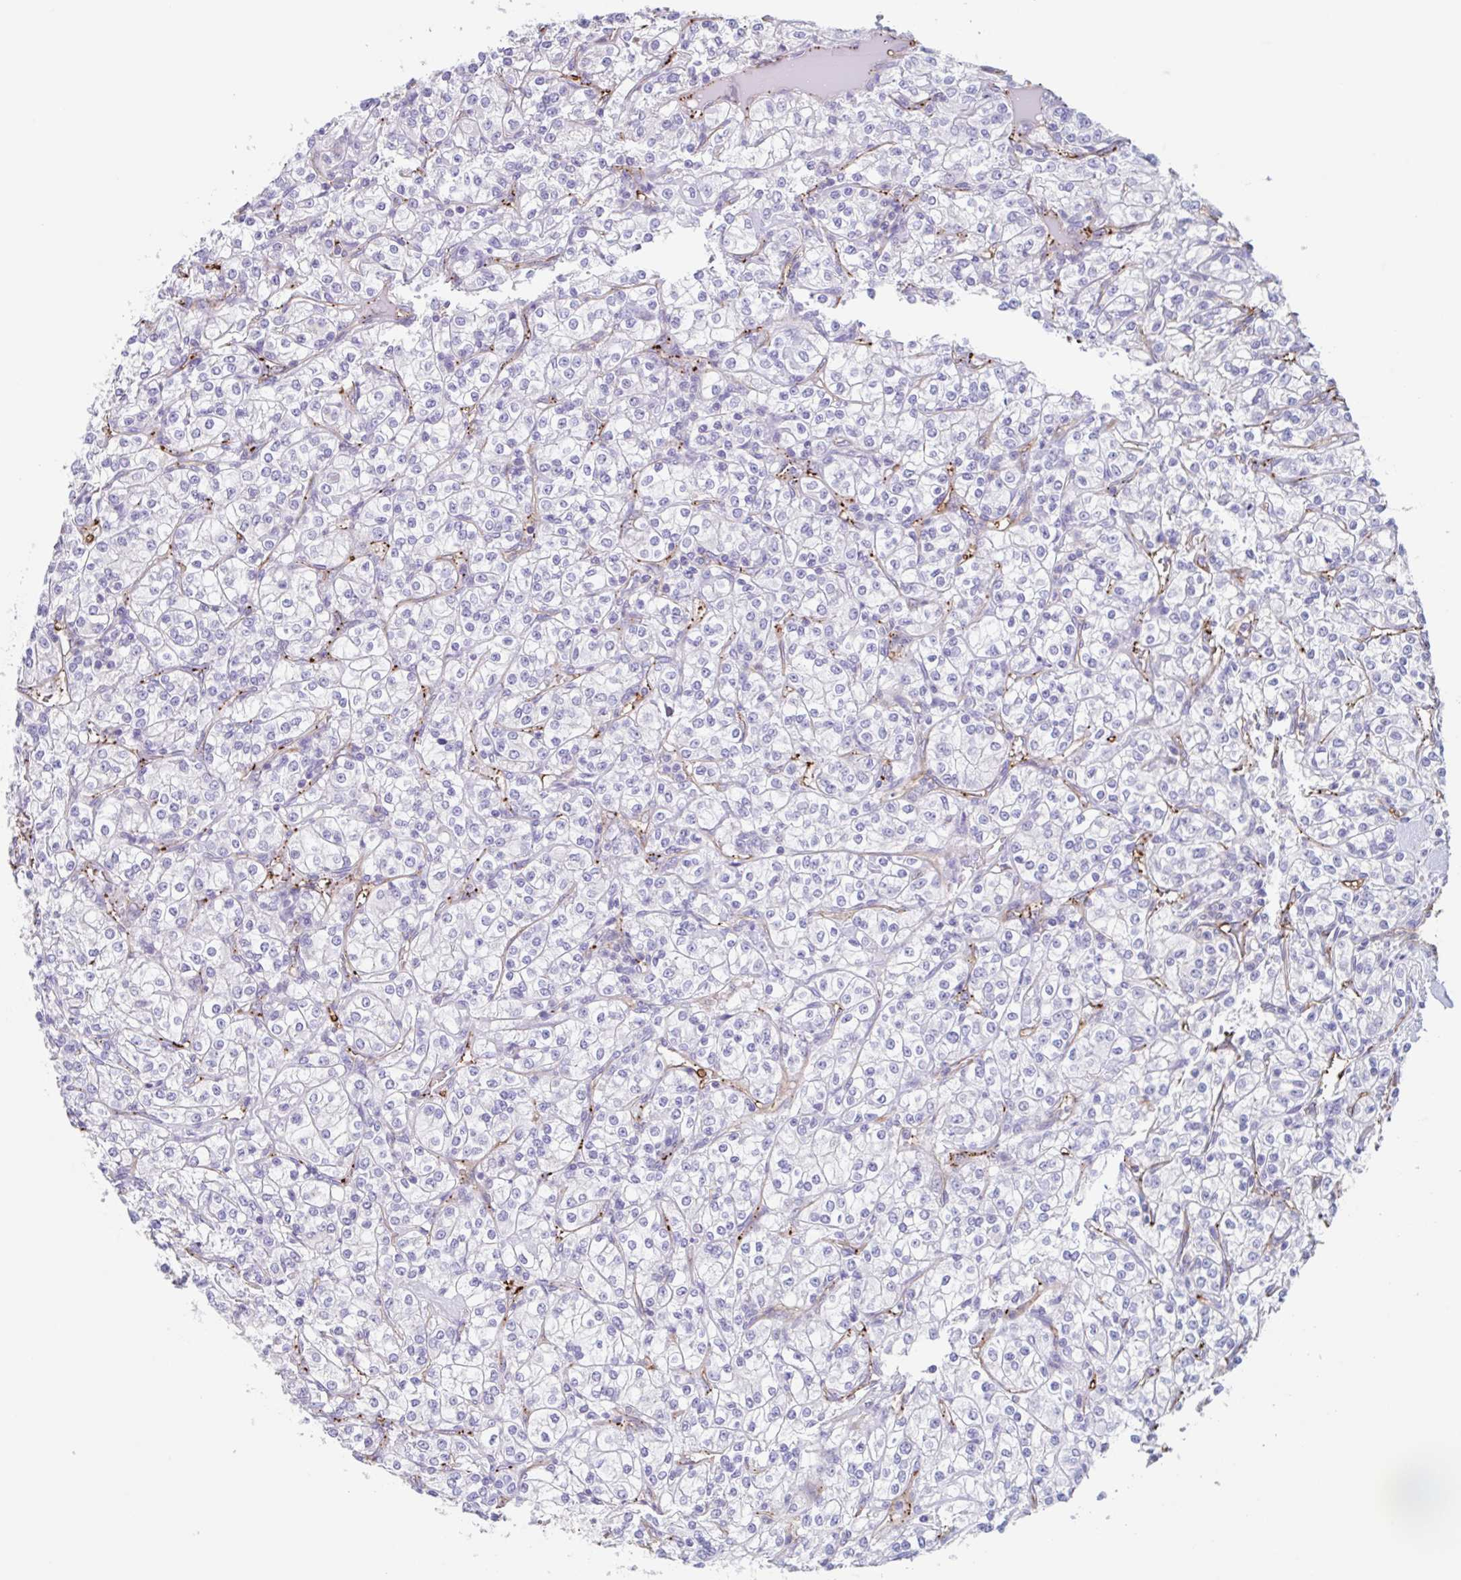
{"staining": {"intensity": "negative", "quantity": "none", "location": "none"}, "tissue": "renal cancer", "cell_type": "Tumor cells", "image_type": "cancer", "snomed": [{"axis": "morphology", "description": "Adenocarcinoma, NOS"}, {"axis": "topography", "description": "Kidney"}], "caption": "Tumor cells show no significant protein staining in adenocarcinoma (renal).", "gene": "EHD4", "patient": {"sex": "male", "age": 77}}